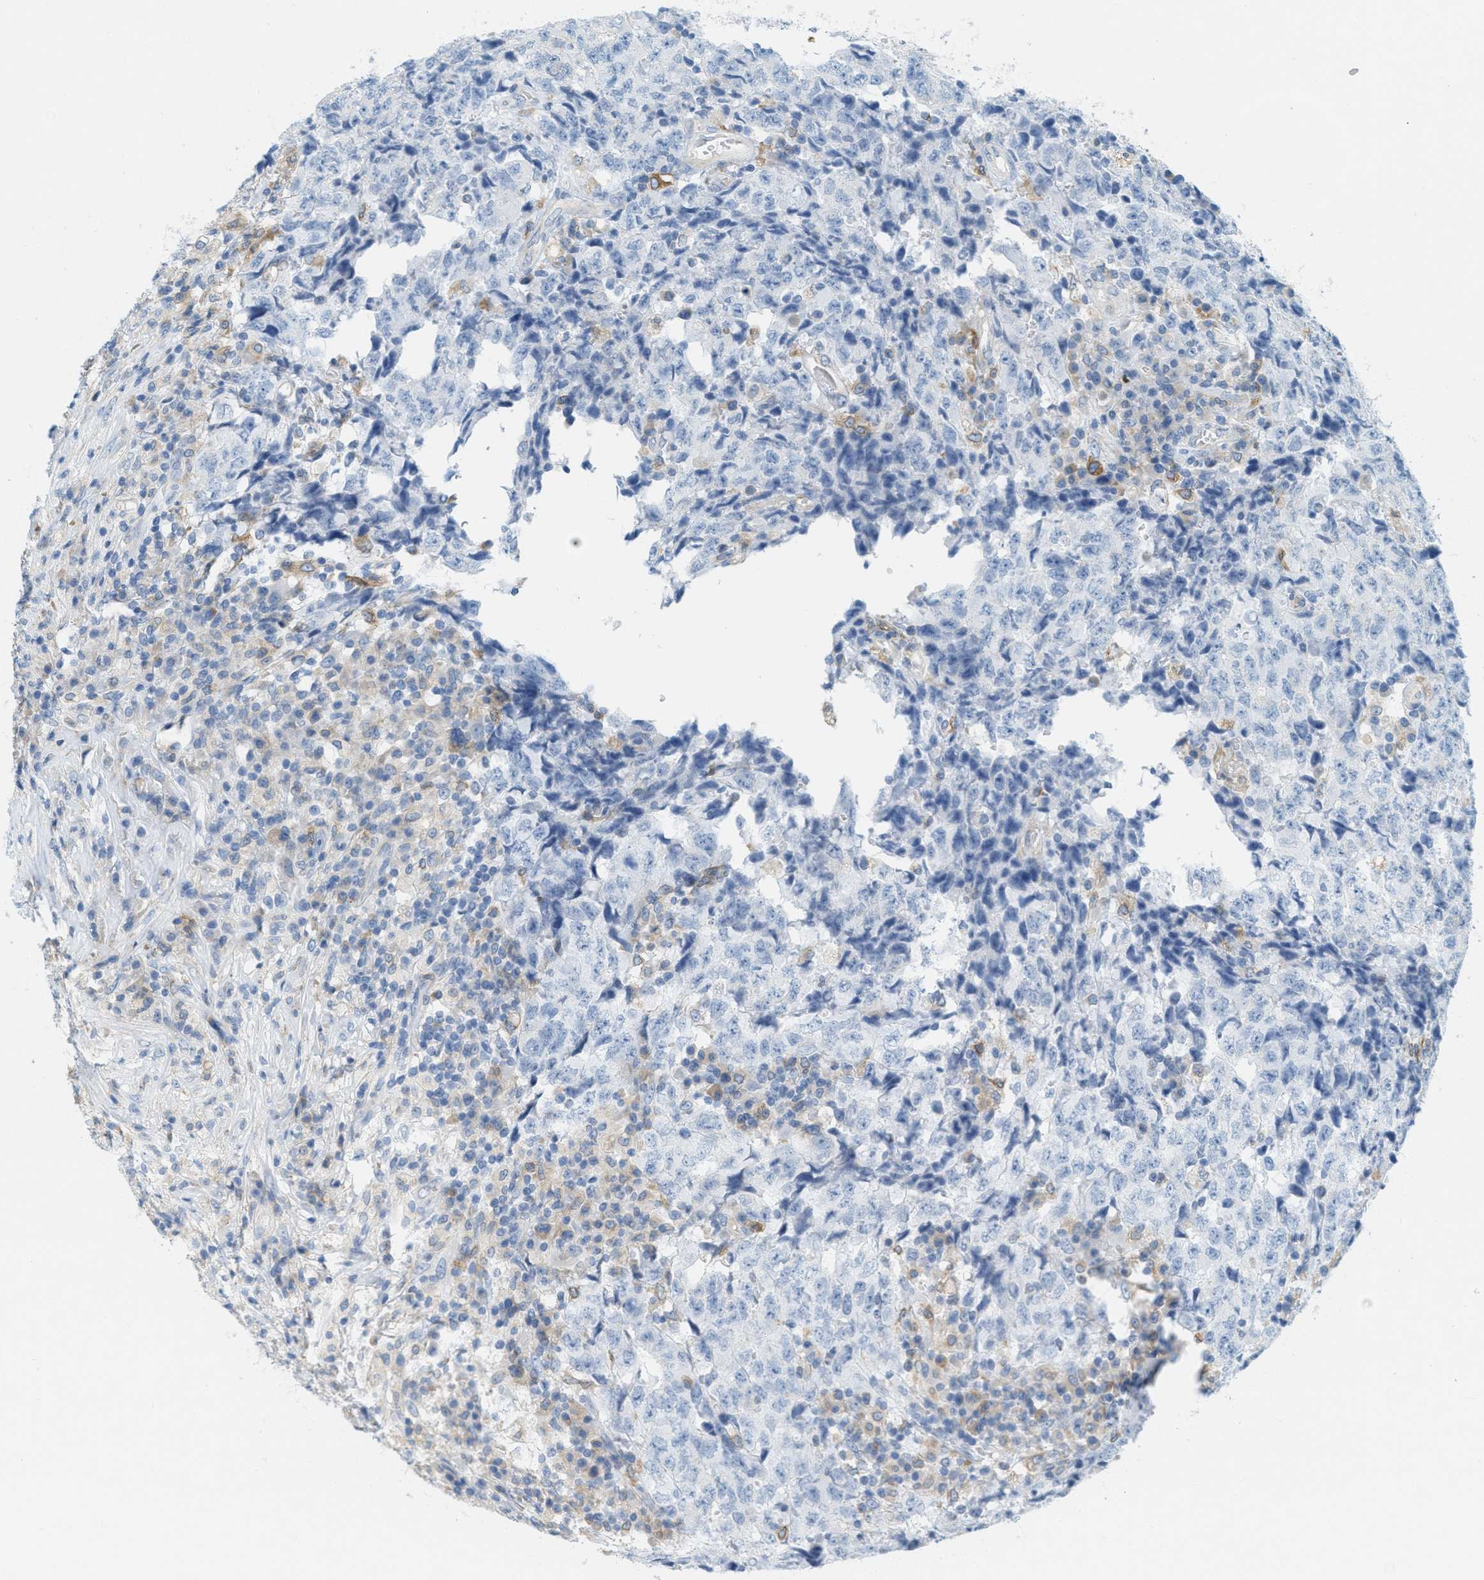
{"staining": {"intensity": "weak", "quantity": "<25%", "location": "cytoplasmic/membranous"}, "tissue": "testis cancer", "cell_type": "Tumor cells", "image_type": "cancer", "snomed": [{"axis": "morphology", "description": "Necrosis, NOS"}, {"axis": "morphology", "description": "Carcinoma, Embryonal, NOS"}, {"axis": "topography", "description": "Testis"}], "caption": "Human testis embryonal carcinoma stained for a protein using immunohistochemistry (IHC) reveals no staining in tumor cells.", "gene": "TEX264", "patient": {"sex": "male", "age": 19}}